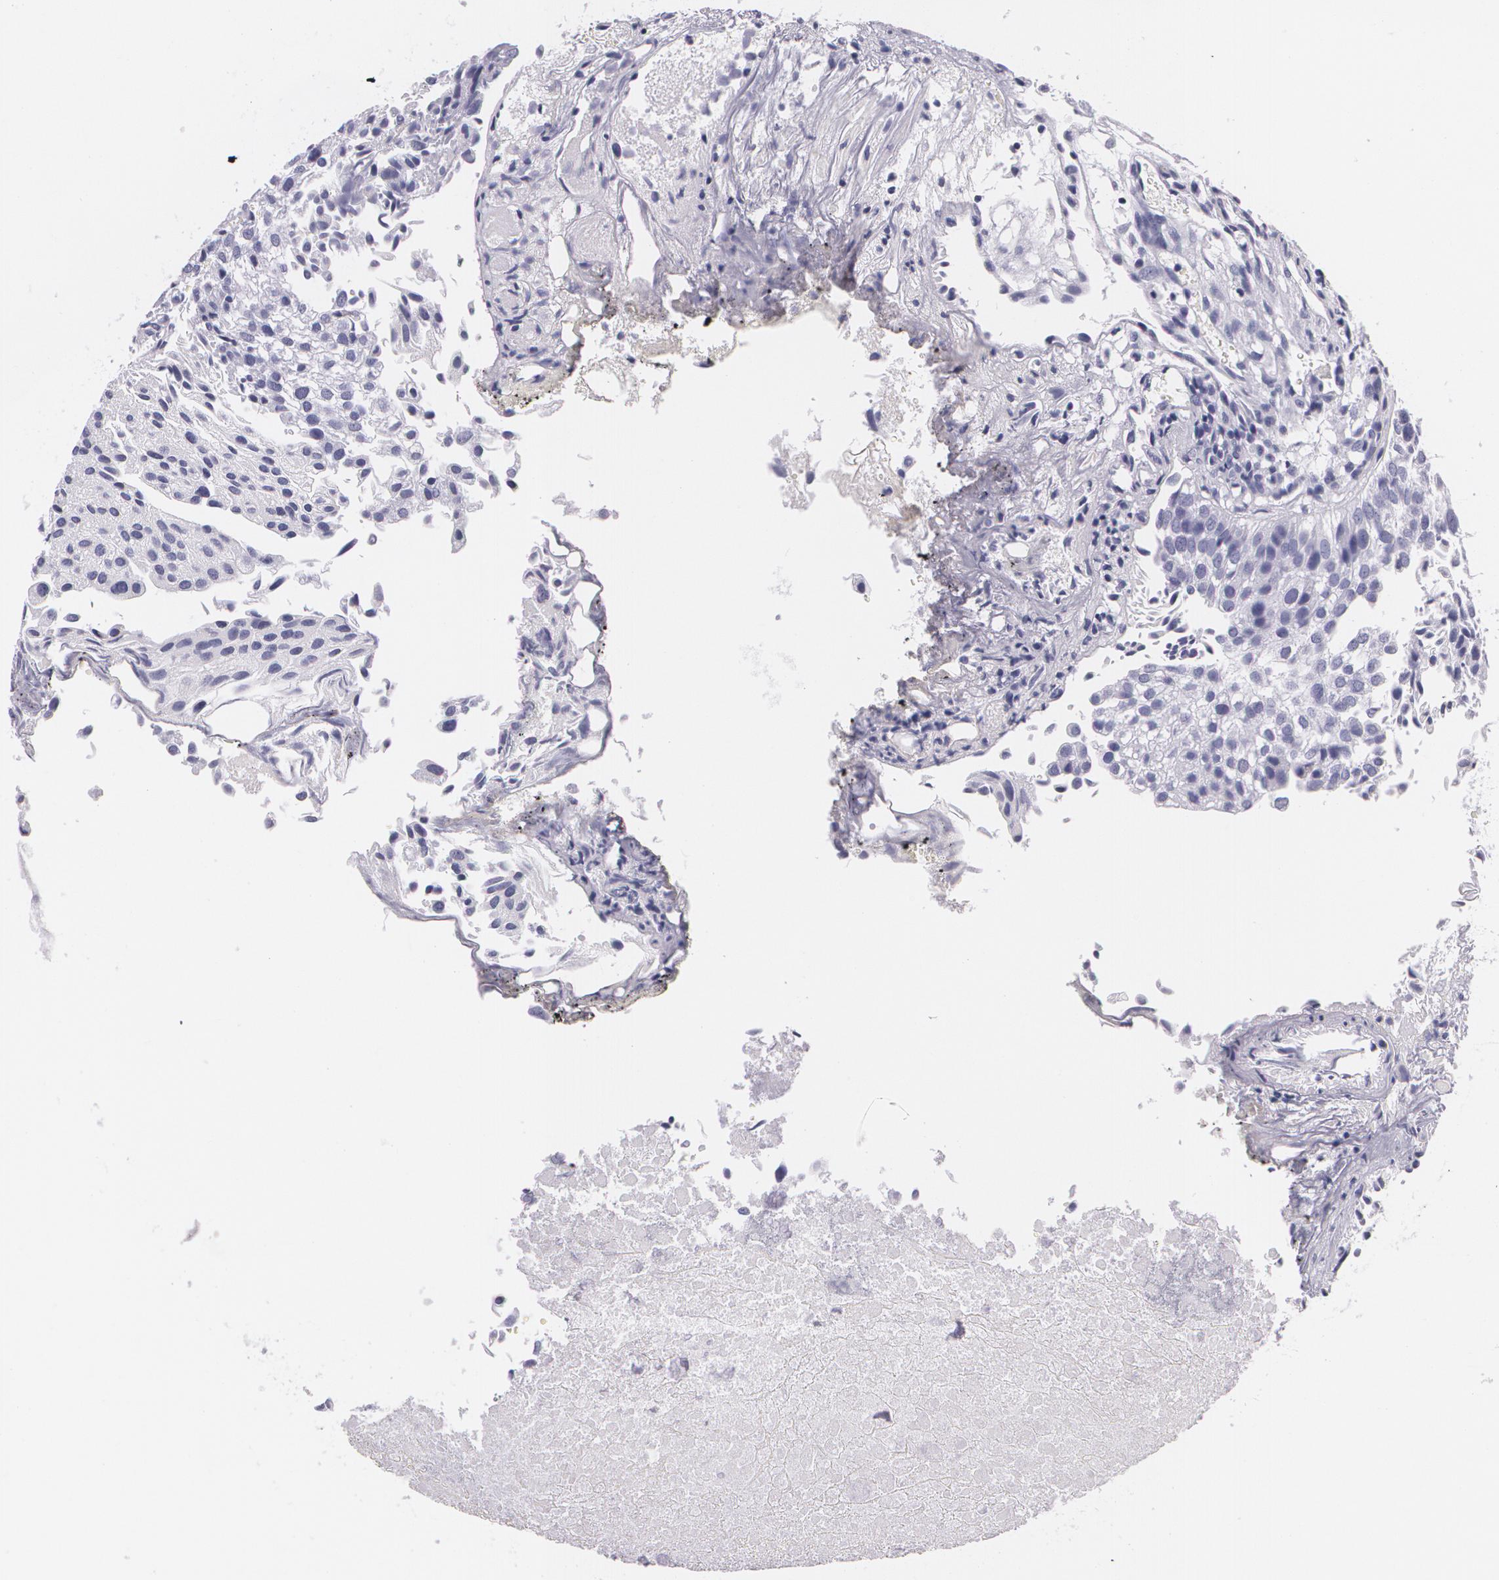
{"staining": {"intensity": "negative", "quantity": "none", "location": "none"}, "tissue": "urothelial cancer", "cell_type": "Tumor cells", "image_type": "cancer", "snomed": [{"axis": "morphology", "description": "Urothelial carcinoma, Low grade"}, {"axis": "topography", "description": "Urinary bladder"}], "caption": "Micrograph shows no significant protein expression in tumor cells of urothelial cancer.", "gene": "DLG4", "patient": {"sex": "female", "age": 89}}